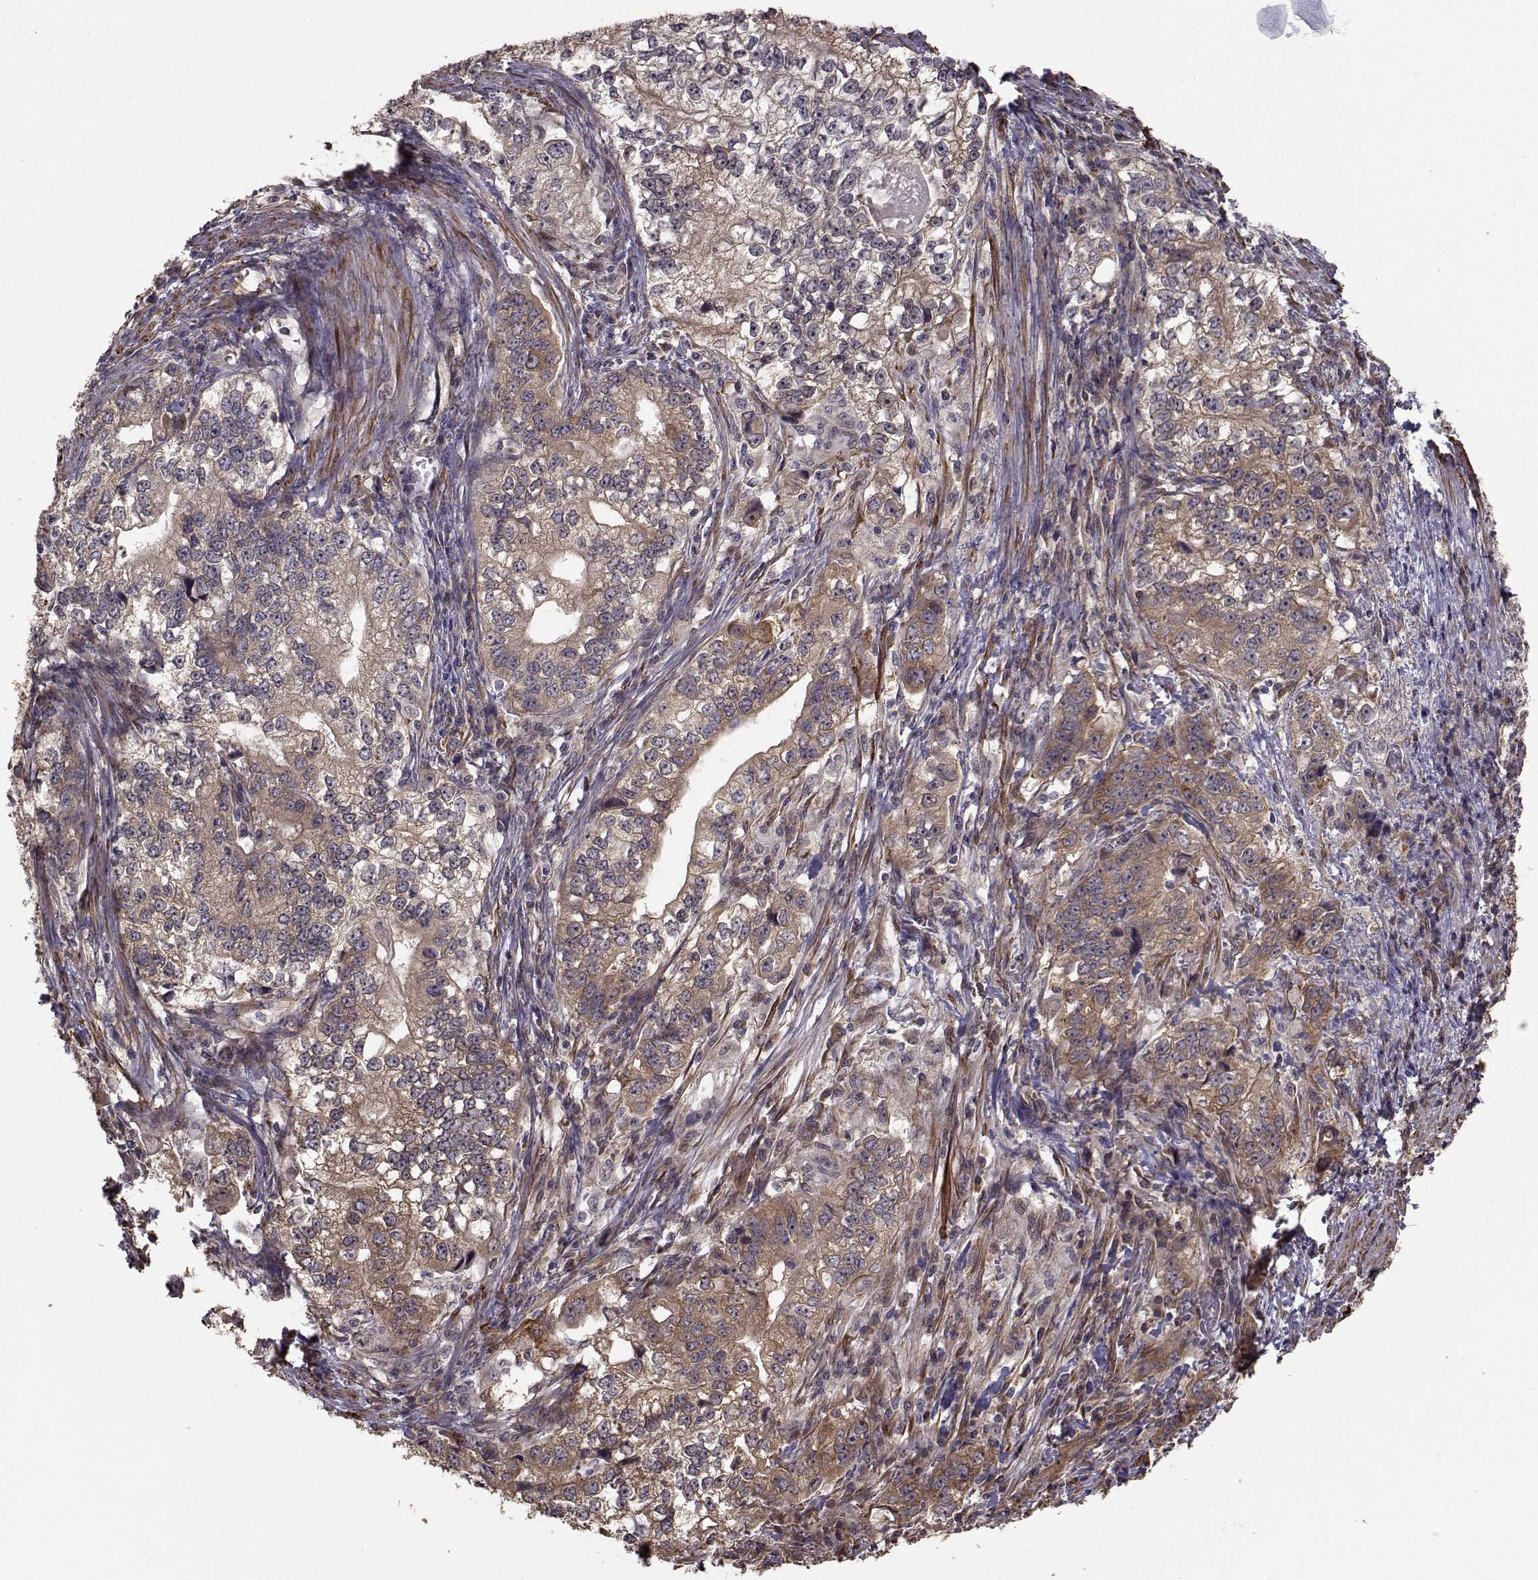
{"staining": {"intensity": "weak", "quantity": ">75%", "location": "cytoplasmic/membranous"}, "tissue": "stomach cancer", "cell_type": "Tumor cells", "image_type": "cancer", "snomed": [{"axis": "morphology", "description": "Adenocarcinoma, NOS"}, {"axis": "topography", "description": "Stomach, lower"}], "caption": "Stomach adenocarcinoma stained for a protein (brown) exhibits weak cytoplasmic/membranous positive expression in approximately >75% of tumor cells.", "gene": "TRIP10", "patient": {"sex": "female", "age": 72}}